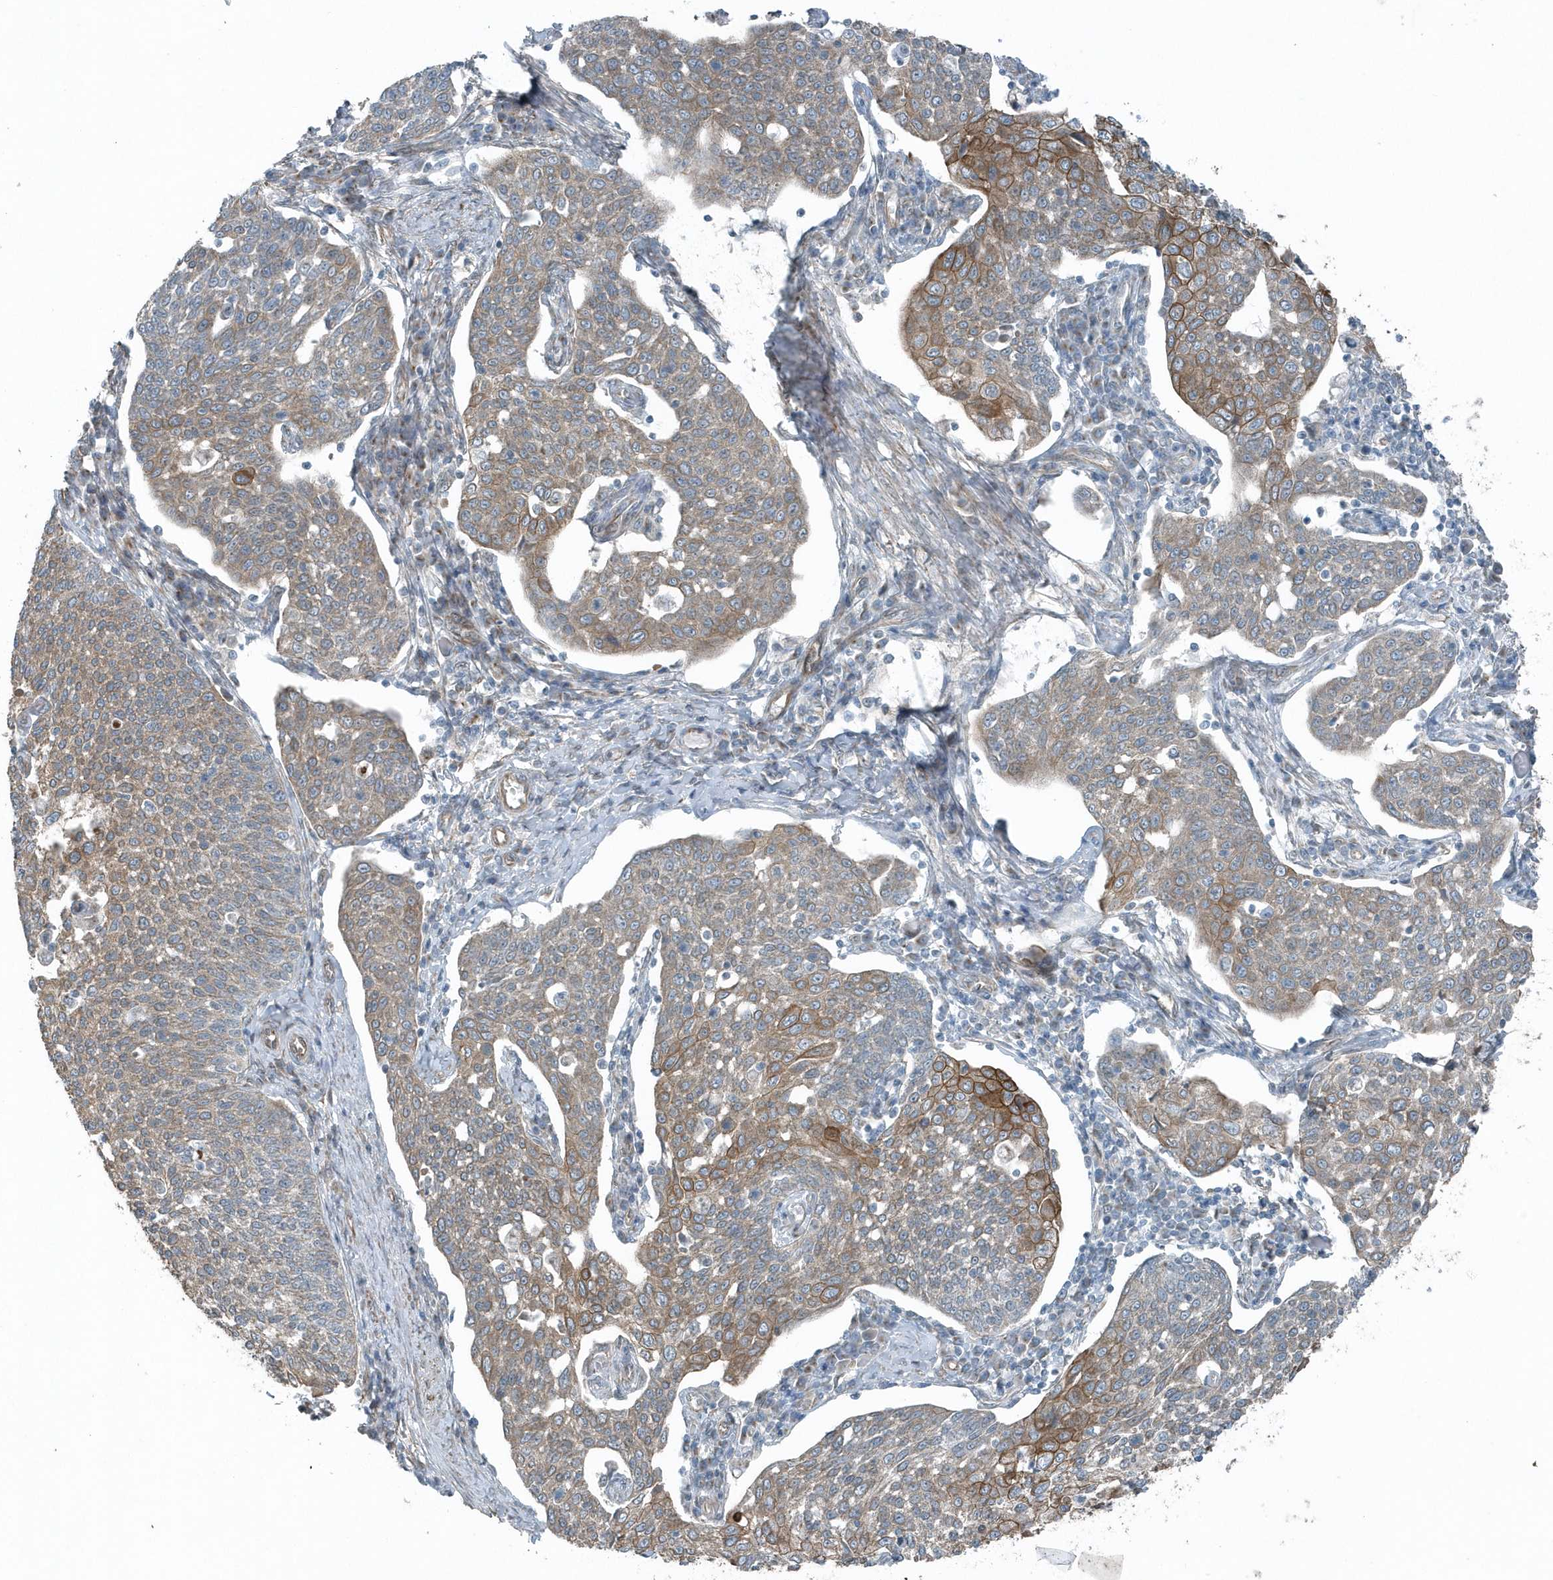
{"staining": {"intensity": "moderate", "quantity": "25%-75%", "location": "cytoplasmic/membranous"}, "tissue": "cervical cancer", "cell_type": "Tumor cells", "image_type": "cancer", "snomed": [{"axis": "morphology", "description": "Squamous cell carcinoma, NOS"}, {"axis": "topography", "description": "Cervix"}], "caption": "Cervical cancer (squamous cell carcinoma) stained with a protein marker reveals moderate staining in tumor cells.", "gene": "GCC2", "patient": {"sex": "female", "age": 34}}